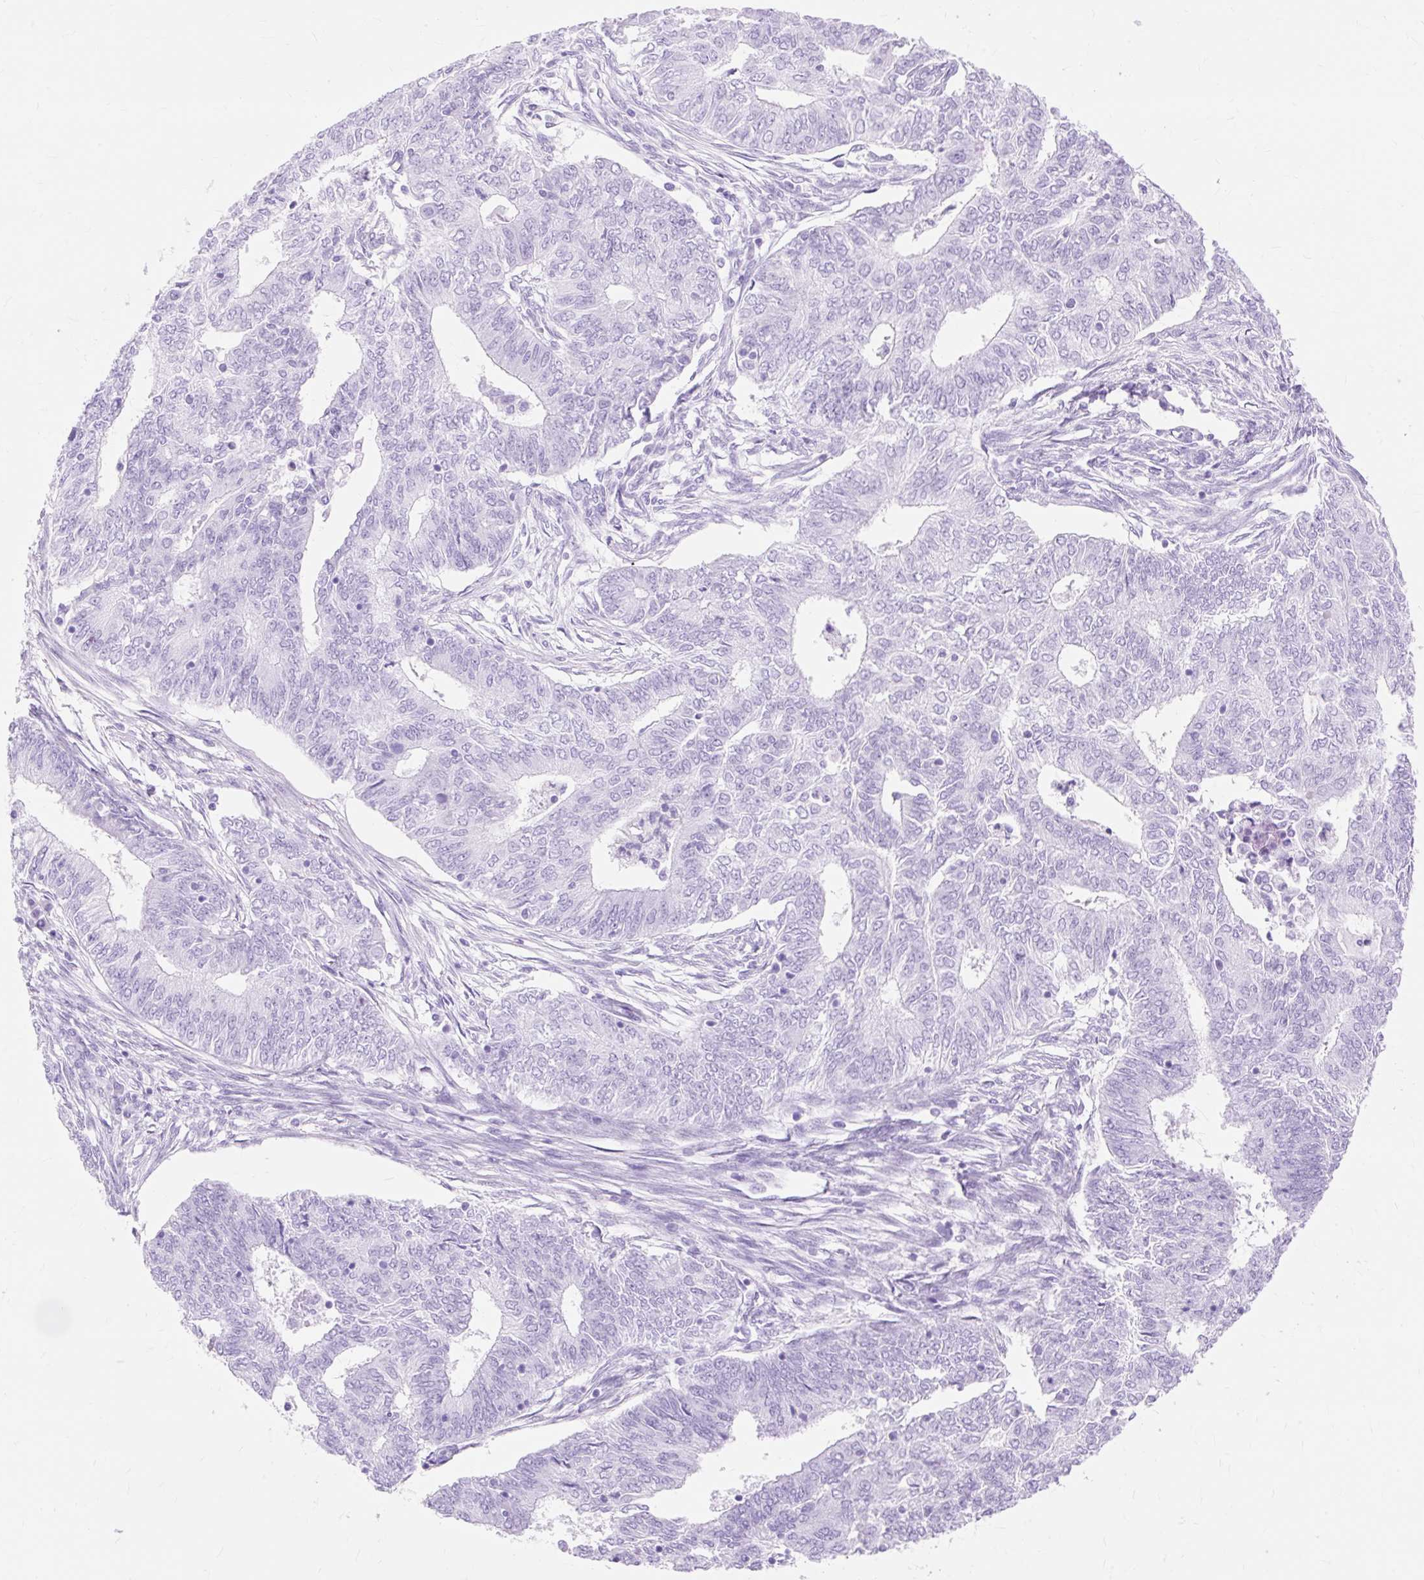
{"staining": {"intensity": "negative", "quantity": "none", "location": "none"}, "tissue": "endometrial cancer", "cell_type": "Tumor cells", "image_type": "cancer", "snomed": [{"axis": "morphology", "description": "Adenocarcinoma, NOS"}, {"axis": "topography", "description": "Endometrium"}], "caption": "Tumor cells are negative for protein expression in human endometrial cancer (adenocarcinoma). (DAB immunohistochemistry (IHC) visualized using brightfield microscopy, high magnification).", "gene": "MBP", "patient": {"sex": "female", "age": 62}}